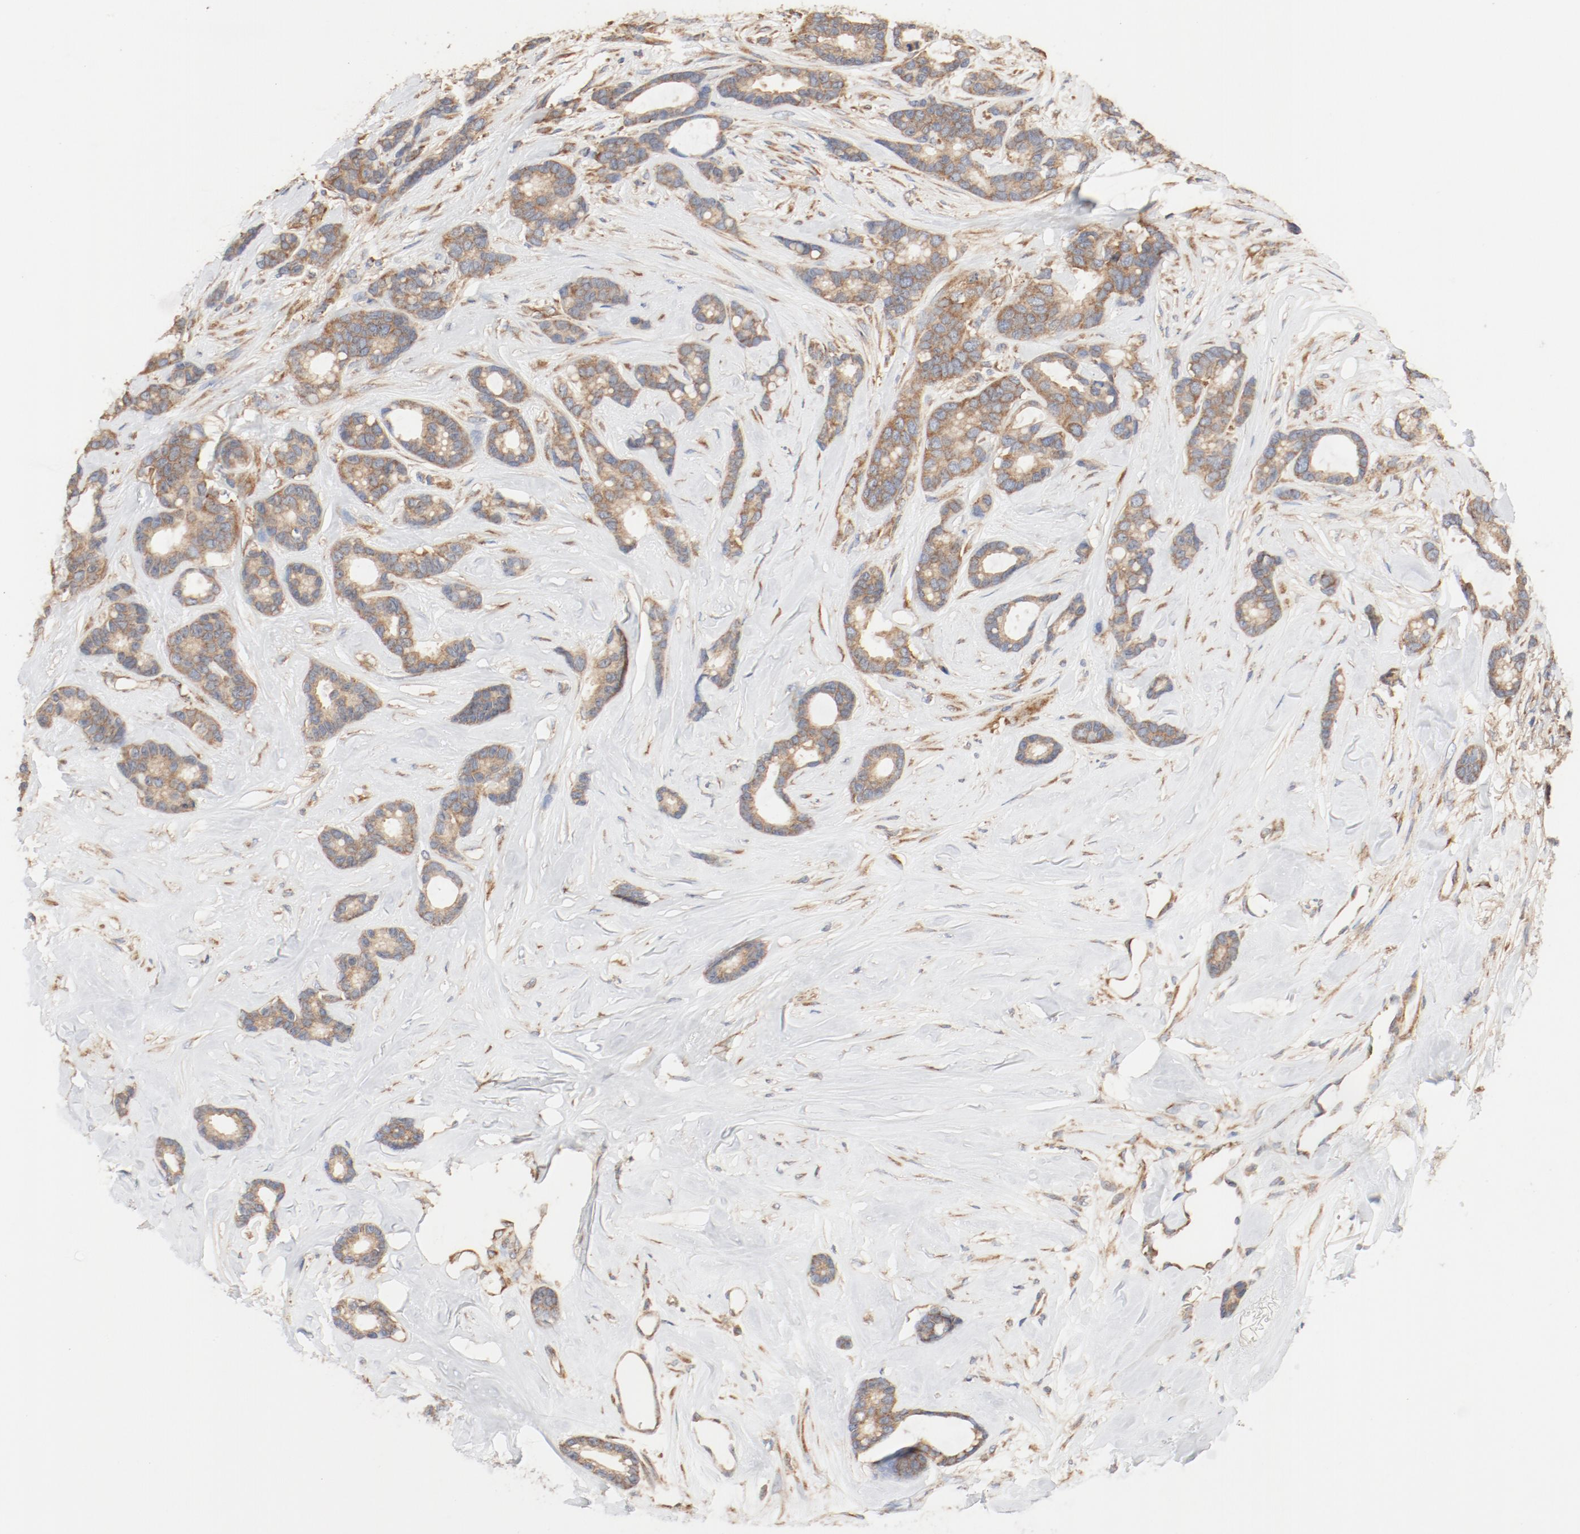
{"staining": {"intensity": "moderate", "quantity": ">75%", "location": "cytoplasmic/membranous"}, "tissue": "breast cancer", "cell_type": "Tumor cells", "image_type": "cancer", "snomed": [{"axis": "morphology", "description": "Duct carcinoma"}, {"axis": "topography", "description": "Breast"}], "caption": "Immunohistochemical staining of human infiltrating ductal carcinoma (breast) demonstrates medium levels of moderate cytoplasmic/membranous protein expression in approximately >75% of tumor cells.", "gene": "RPS6", "patient": {"sex": "female", "age": 87}}